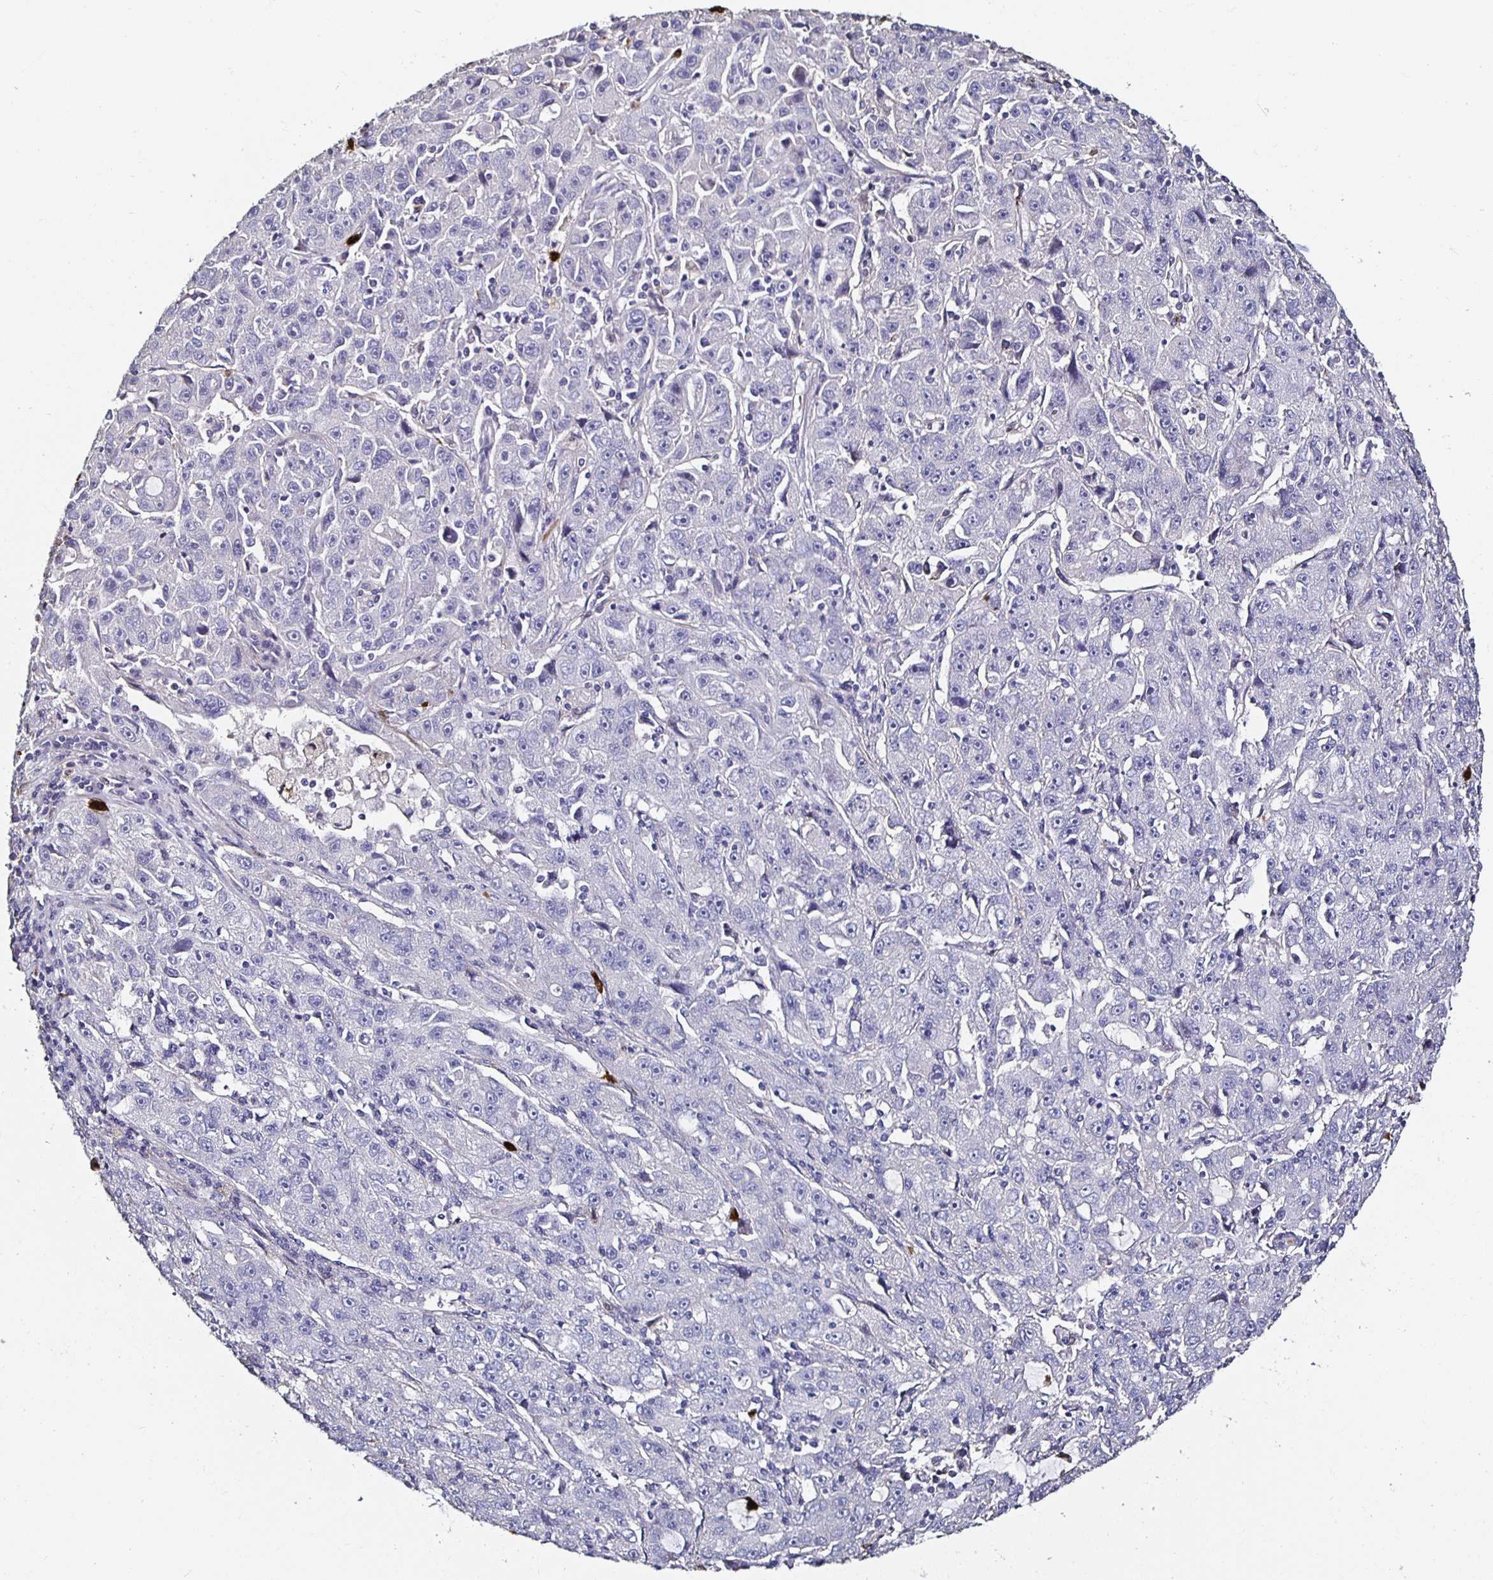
{"staining": {"intensity": "negative", "quantity": "none", "location": "none"}, "tissue": "lung cancer", "cell_type": "Tumor cells", "image_type": "cancer", "snomed": [{"axis": "morphology", "description": "Normal morphology"}, {"axis": "morphology", "description": "Adenocarcinoma, NOS"}, {"axis": "topography", "description": "Lymph node"}, {"axis": "topography", "description": "Lung"}], "caption": "High magnification brightfield microscopy of lung adenocarcinoma stained with DAB (brown) and counterstained with hematoxylin (blue): tumor cells show no significant positivity.", "gene": "TLR4", "patient": {"sex": "female", "age": 57}}